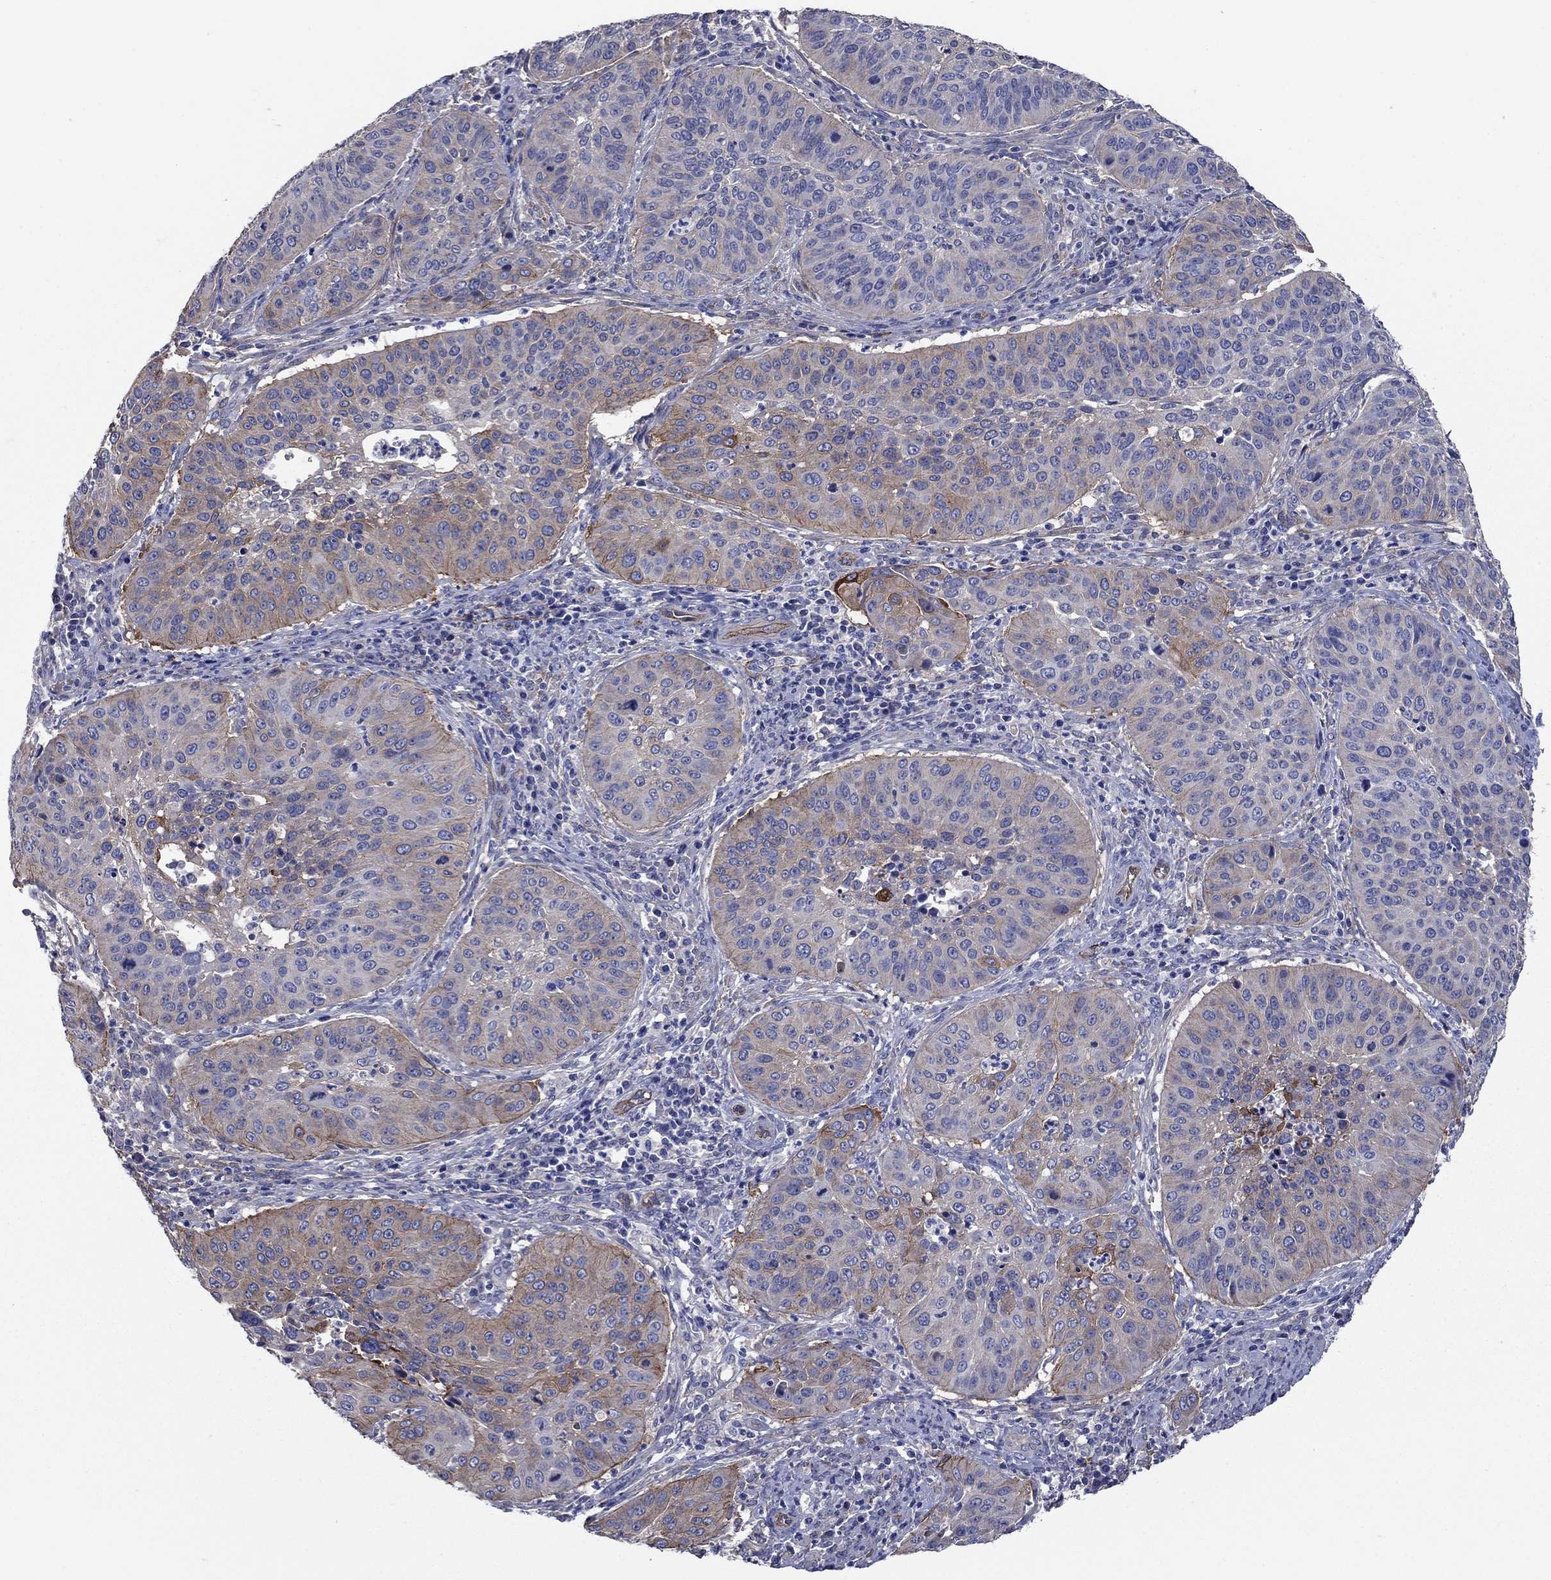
{"staining": {"intensity": "moderate", "quantity": "<25%", "location": "cytoplasmic/membranous"}, "tissue": "cervical cancer", "cell_type": "Tumor cells", "image_type": "cancer", "snomed": [{"axis": "morphology", "description": "Normal tissue, NOS"}, {"axis": "morphology", "description": "Squamous cell carcinoma, NOS"}, {"axis": "topography", "description": "Cervix"}], "caption": "Approximately <25% of tumor cells in cervical cancer demonstrate moderate cytoplasmic/membranous protein staining as visualized by brown immunohistochemical staining.", "gene": "FLNC", "patient": {"sex": "female", "age": 39}}